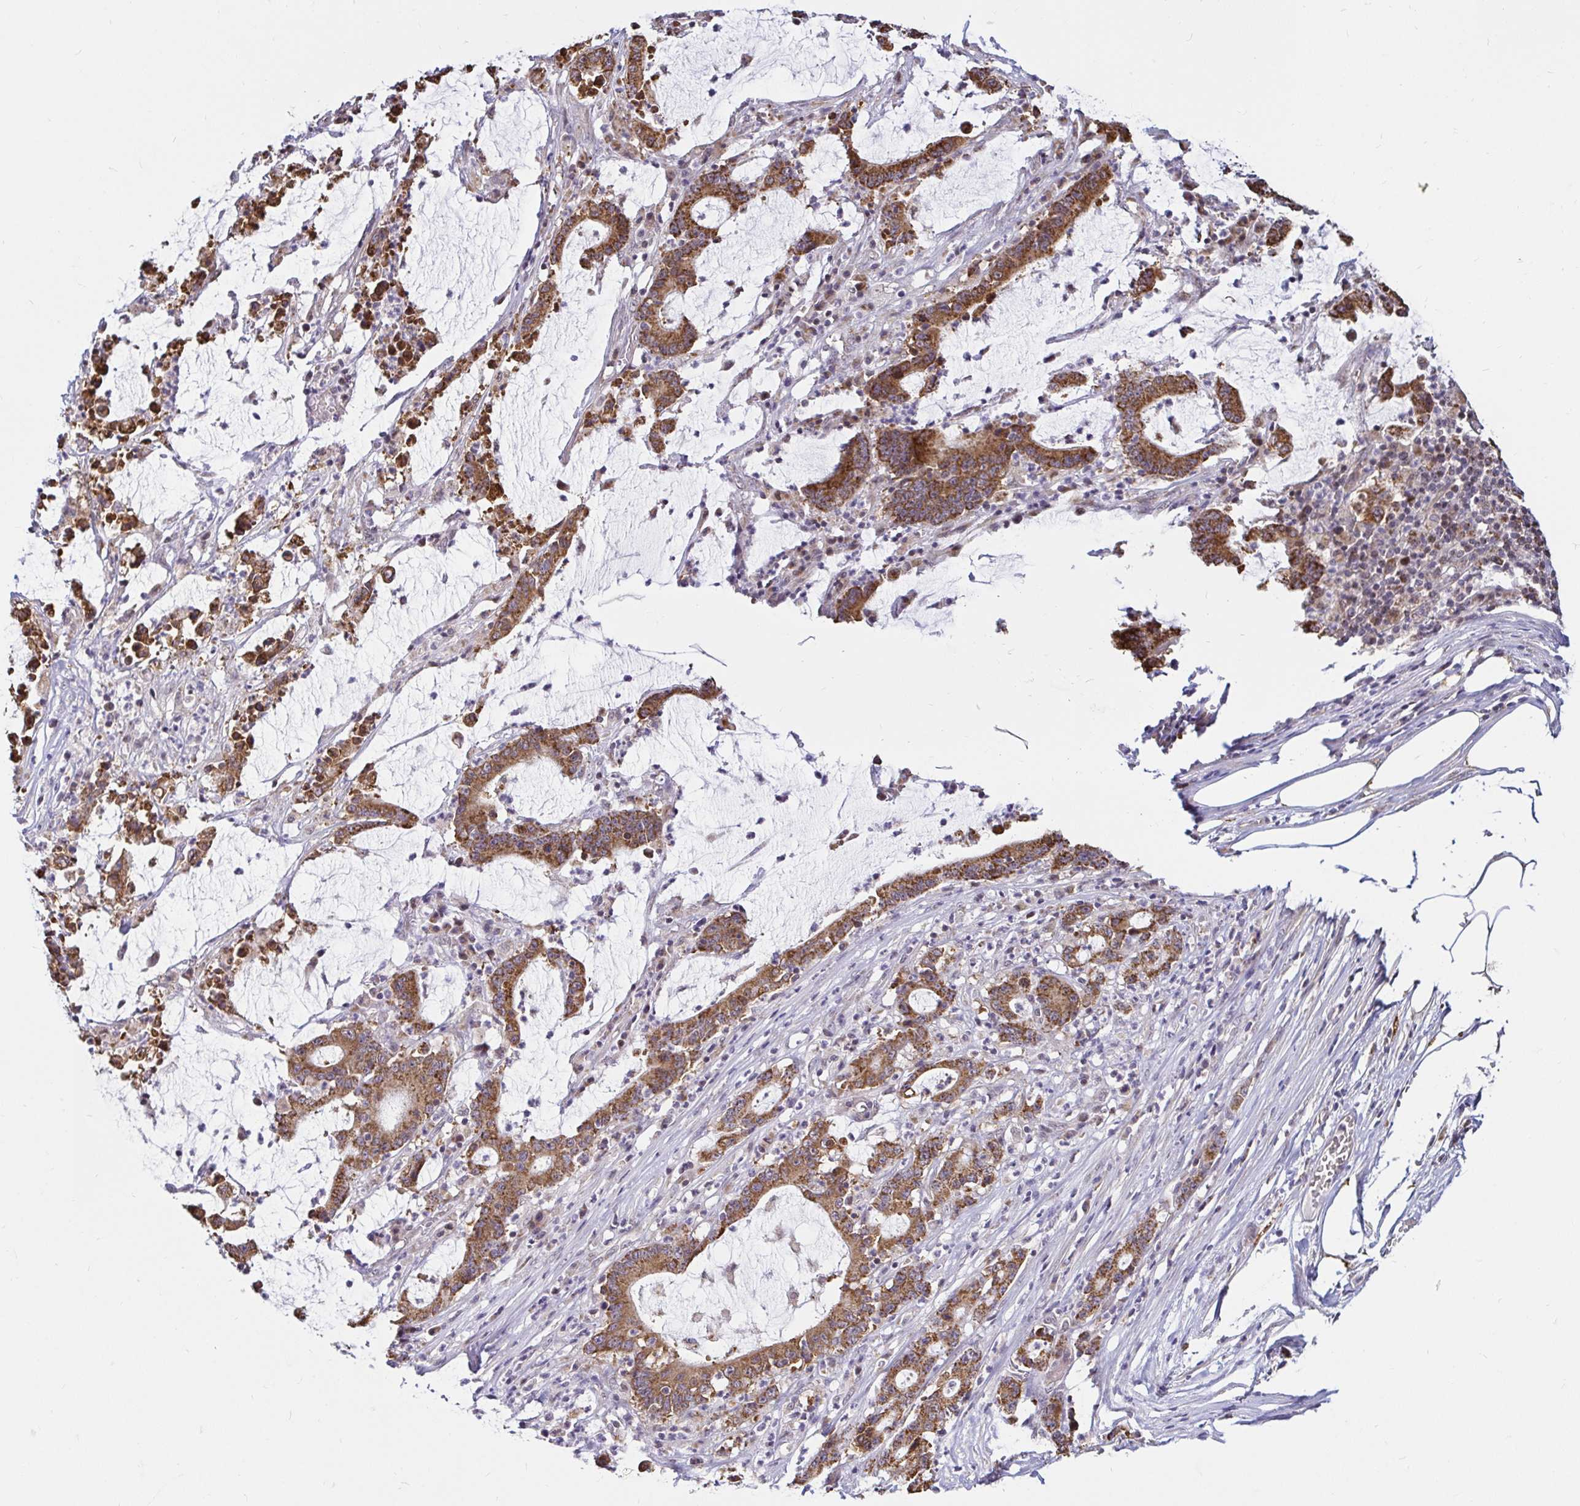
{"staining": {"intensity": "strong", "quantity": ">75%", "location": "cytoplasmic/membranous"}, "tissue": "stomach cancer", "cell_type": "Tumor cells", "image_type": "cancer", "snomed": [{"axis": "morphology", "description": "Adenocarcinoma, NOS"}, {"axis": "topography", "description": "Stomach, upper"}], "caption": "This is a photomicrograph of immunohistochemistry staining of adenocarcinoma (stomach), which shows strong staining in the cytoplasmic/membranous of tumor cells.", "gene": "TIMM50", "patient": {"sex": "male", "age": 68}}